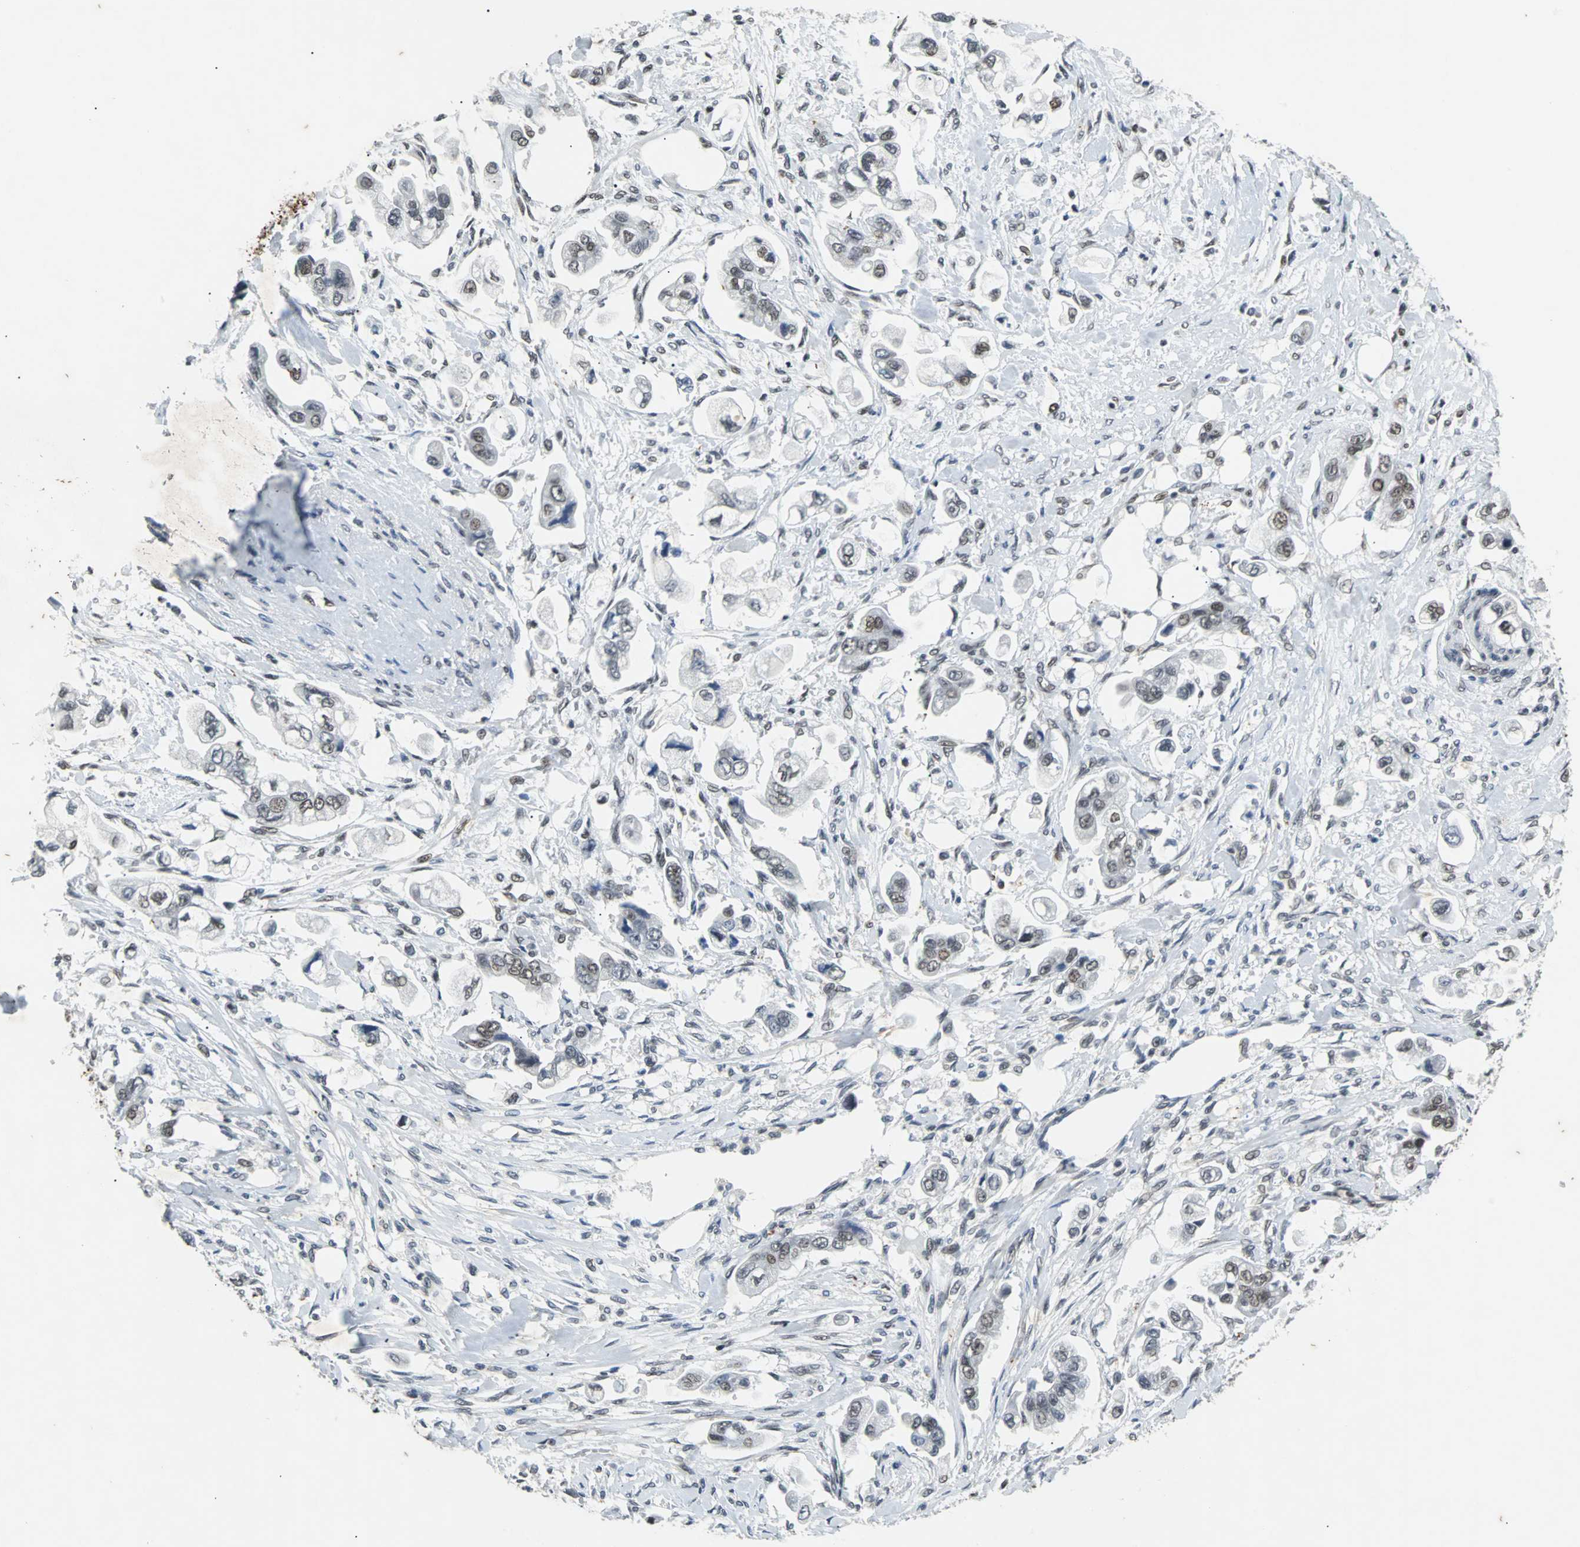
{"staining": {"intensity": "moderate", "quantity": "25%-75%", "location": "nuclear"}, "tissue": "stomach cancer", "cell_type": "Tumor cells", "image_type": "cancer", "snomed": [{"axis": "morphology", "description": "Adenocarcinoma, NOS"}, {"axis": "topography", "description": "Stomach"}], "caption": "High-power microscopy captured an immunohistochemistry (IHC) histopathology image of adenocarcinoma (stomach), revealing moderate nuclear staining in about 25%-75% of tumor cells.", "gene": "GATAD2A", "patient": {"sex": "male", "age": 62}}